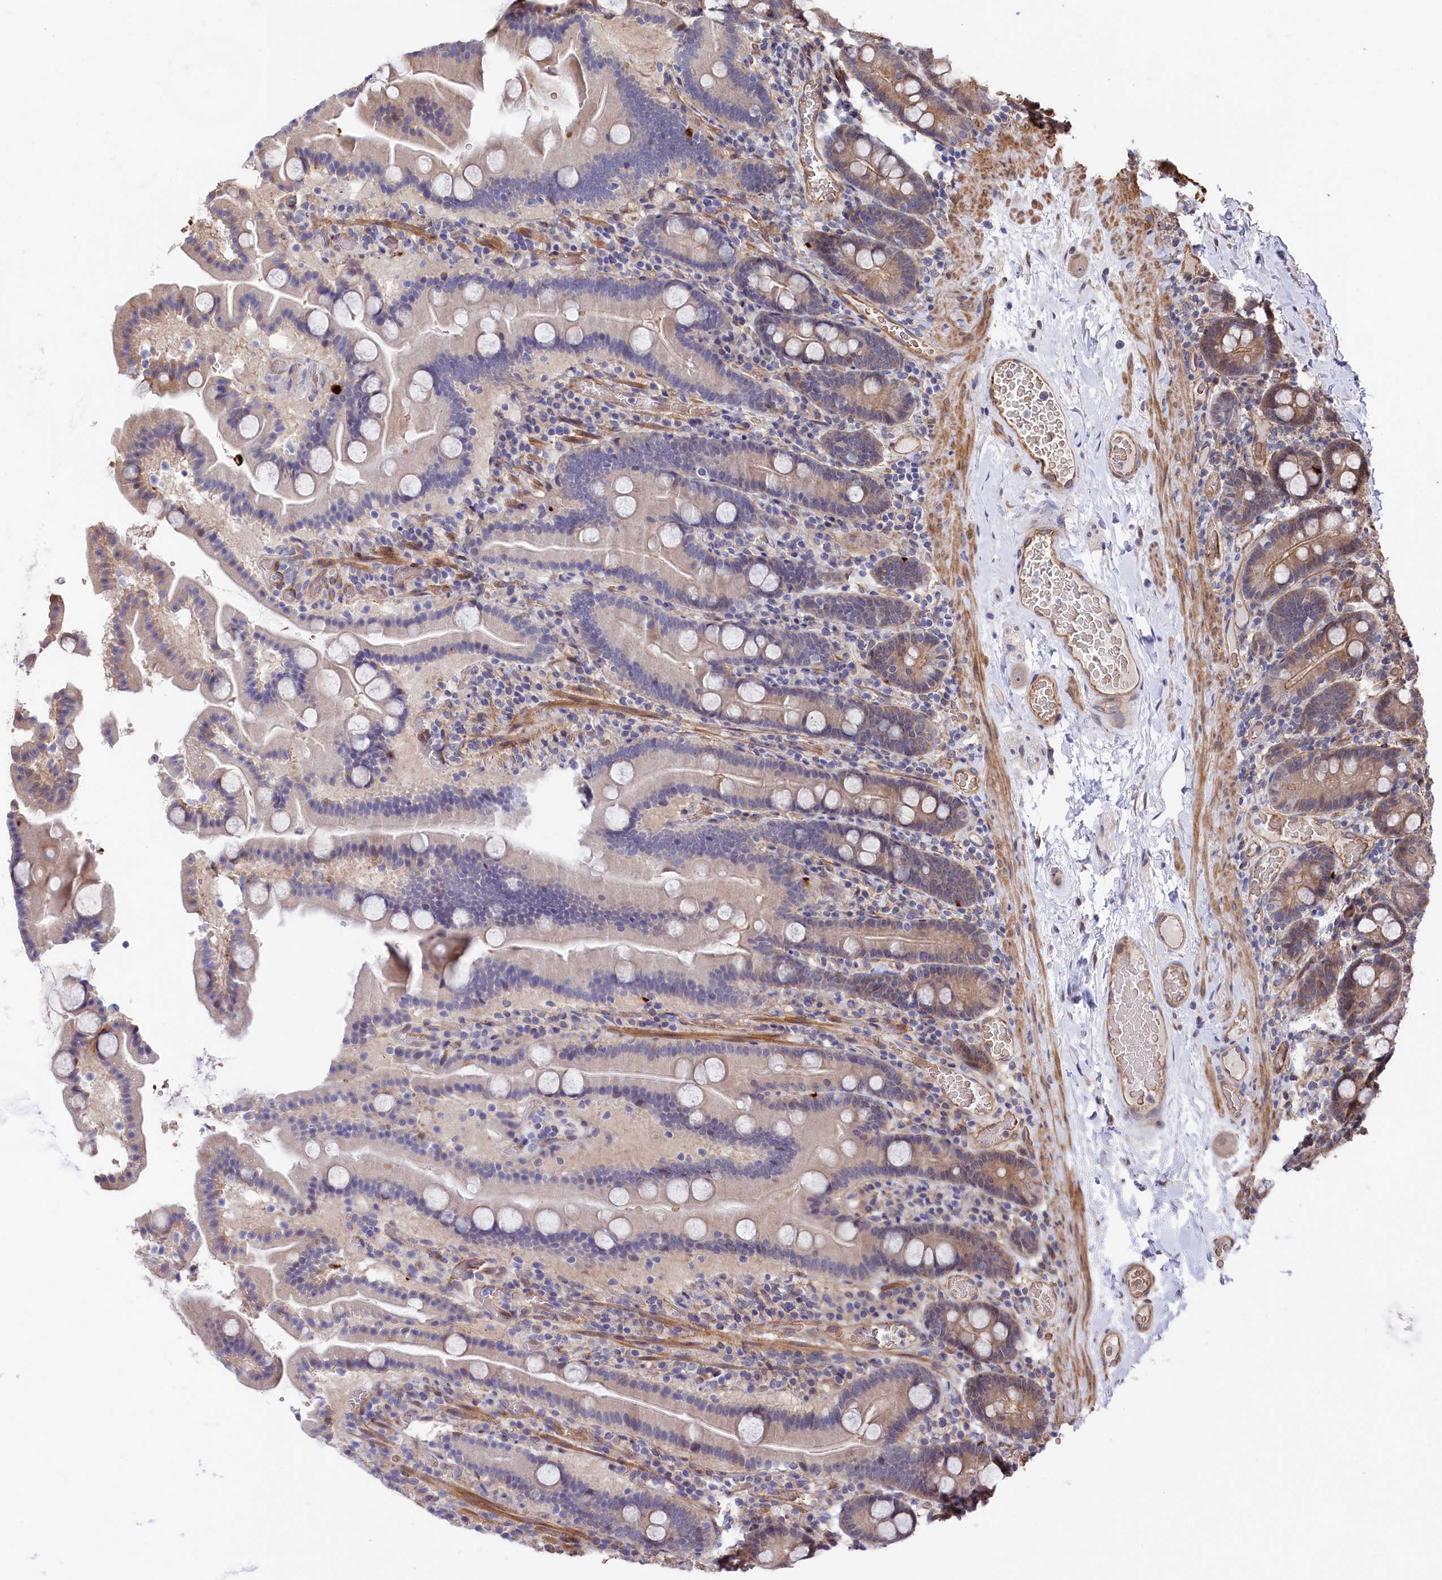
{"staining": {"intensity": "moderate", "quantity": "<25%", "location": "cytoplasmic/membranous"}, "tissue": "duodenum", "cell_type": "Glandular cells", "image_type": "normal", "snomed": [{"axis": "morphology", "description": "Normal tissue, NOS"}, {"axis": "topography", "description": "Duodenum"}], "caption": "Immunohistochemistry (DAB (3,3'-diaminobenzidine)) staining of benign duodenum displays moderate cytoplasmic/membranous protein positivity in about <25% of glandular cells.", "gene": "TNKS1BP1", "patient": {"sex": "male", "age": 55}}